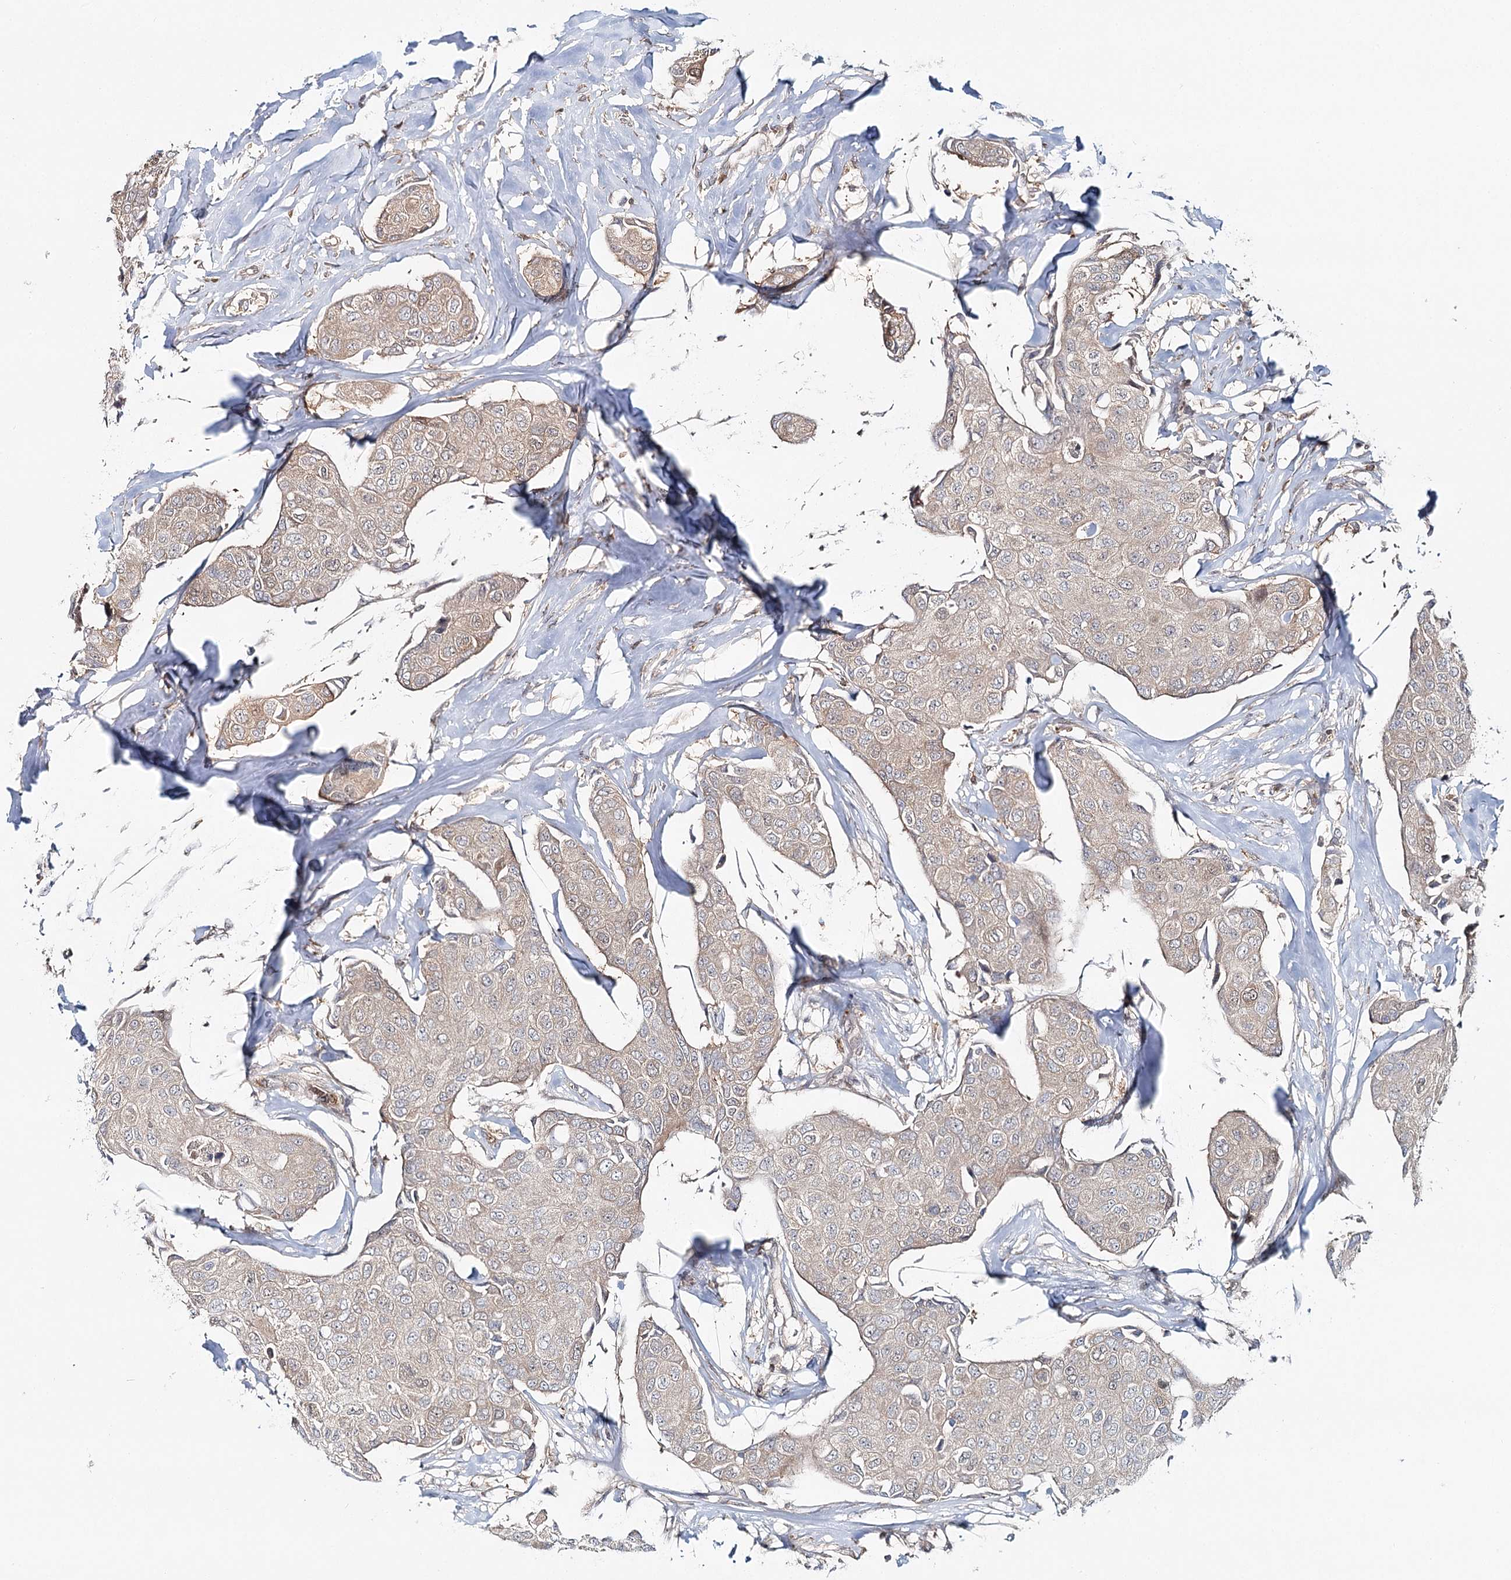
{"staining": {"intensity": "weak", "quantity": "<25%", "location": "cytoplasmic/membranous"}, "tissue": "breast cancer", "cell_type": "Tumor cells", "image_type": "cancer", "snomed": [{"axis": "morphology", "description": "Duct carcinoma"}, {"axis": "topography", "description": "Breast"}], "caption": "The IHC histopathology image has no significant positivity in tumor cells of breast infiltrating ductal carcinoma tissue.", "gene": "FAM120B", "patient": {"sex": "female", "age": 80}}